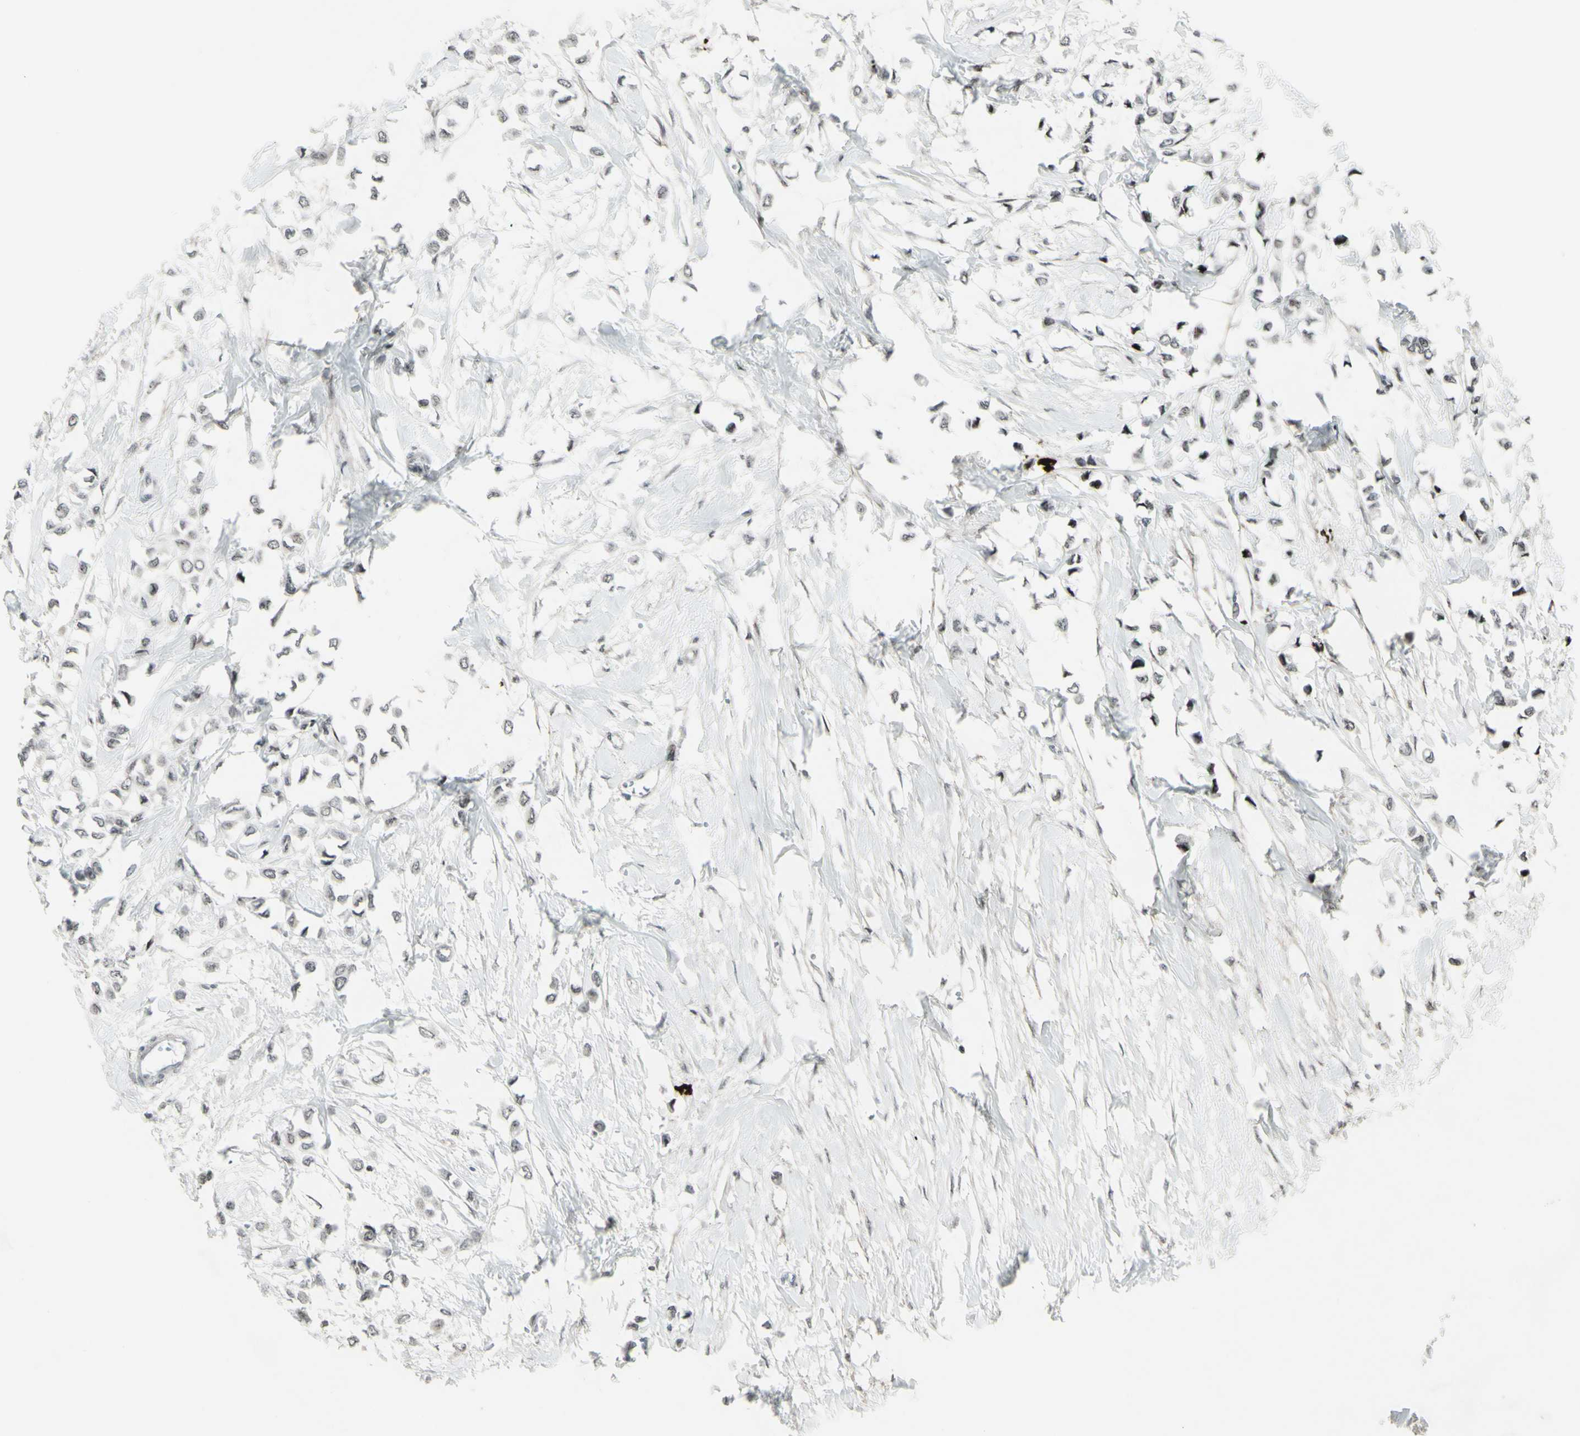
{"staining": {"intensity": "negative", "quantity": "none", "location": "none"}, "tissue": "breast cancer", "cell_type": "Tumor cells", "image_type": "cancer", "snomed": [{"axis": "morphology", "description": "Lobular carcinoma"}, {"axis": "topography", "description": "Breast"}], "caption": "Tumor cells are negative for protein expression in human breast lobular carcinoma. (Immunohistochemistry, brightfield microscopy, high magnification).", "gene": "SUPT6H", "patient": {"sex": "female", "age": 51}}